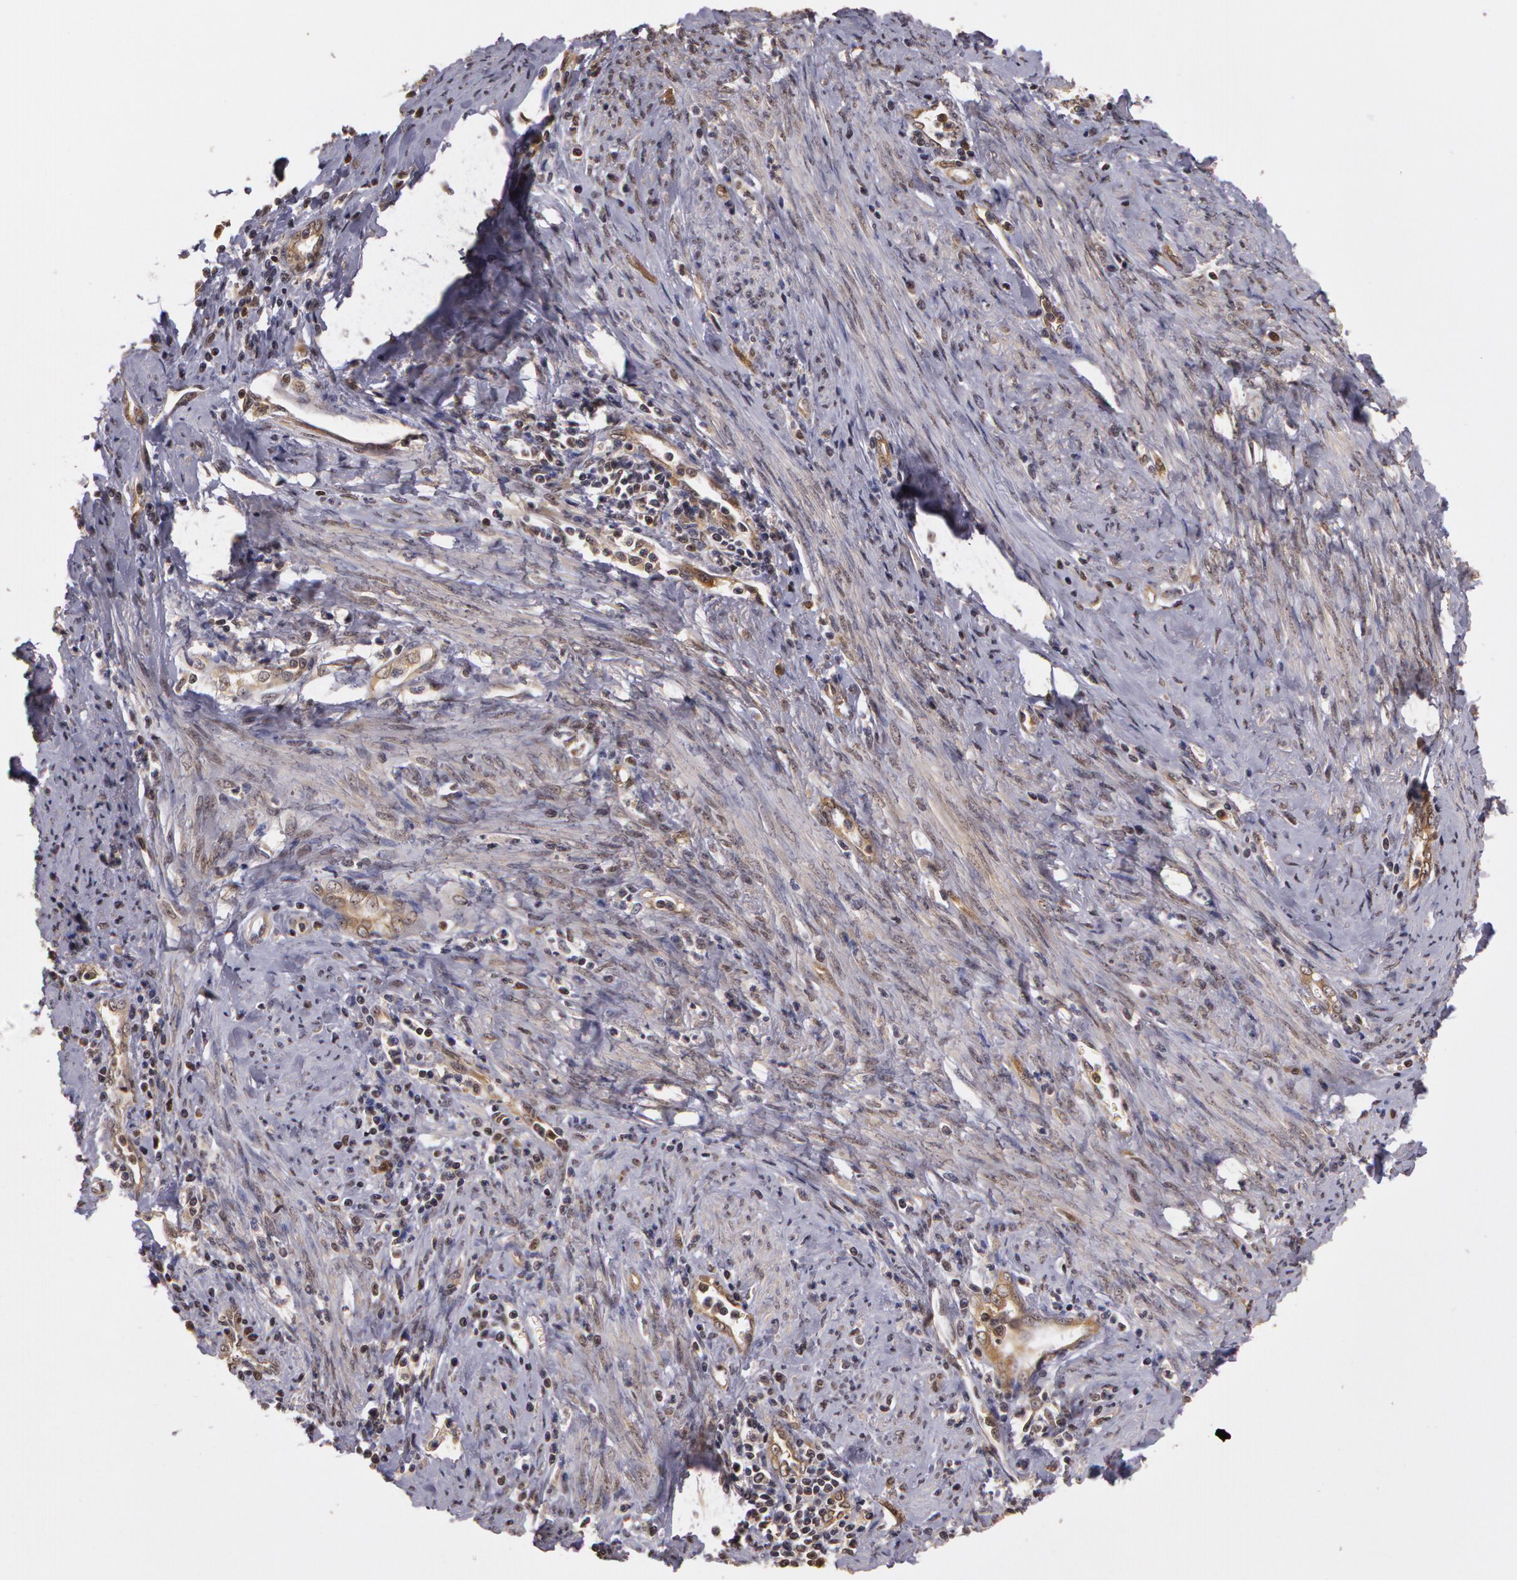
{"staining": {"intensity": "negative", "quantity": "none", "location": "none"}, "tissue": "cervical cancer", "cell_type": "Tumor cells", "image_type": "cancer", "snomed": [{"axis": "morphology", "description": "Normal tissue, NOS"}, {"axis": "morphology", "description": "Adenocarcinoma, NOS"}, {"axis": "topography", "description": "Cervix"}], "caption": "Tumor cells show no significant protein staining in cervical adenocarcinoma.", "gene": "AHSA1", "patient": {"sex": "female", "age": 34}}